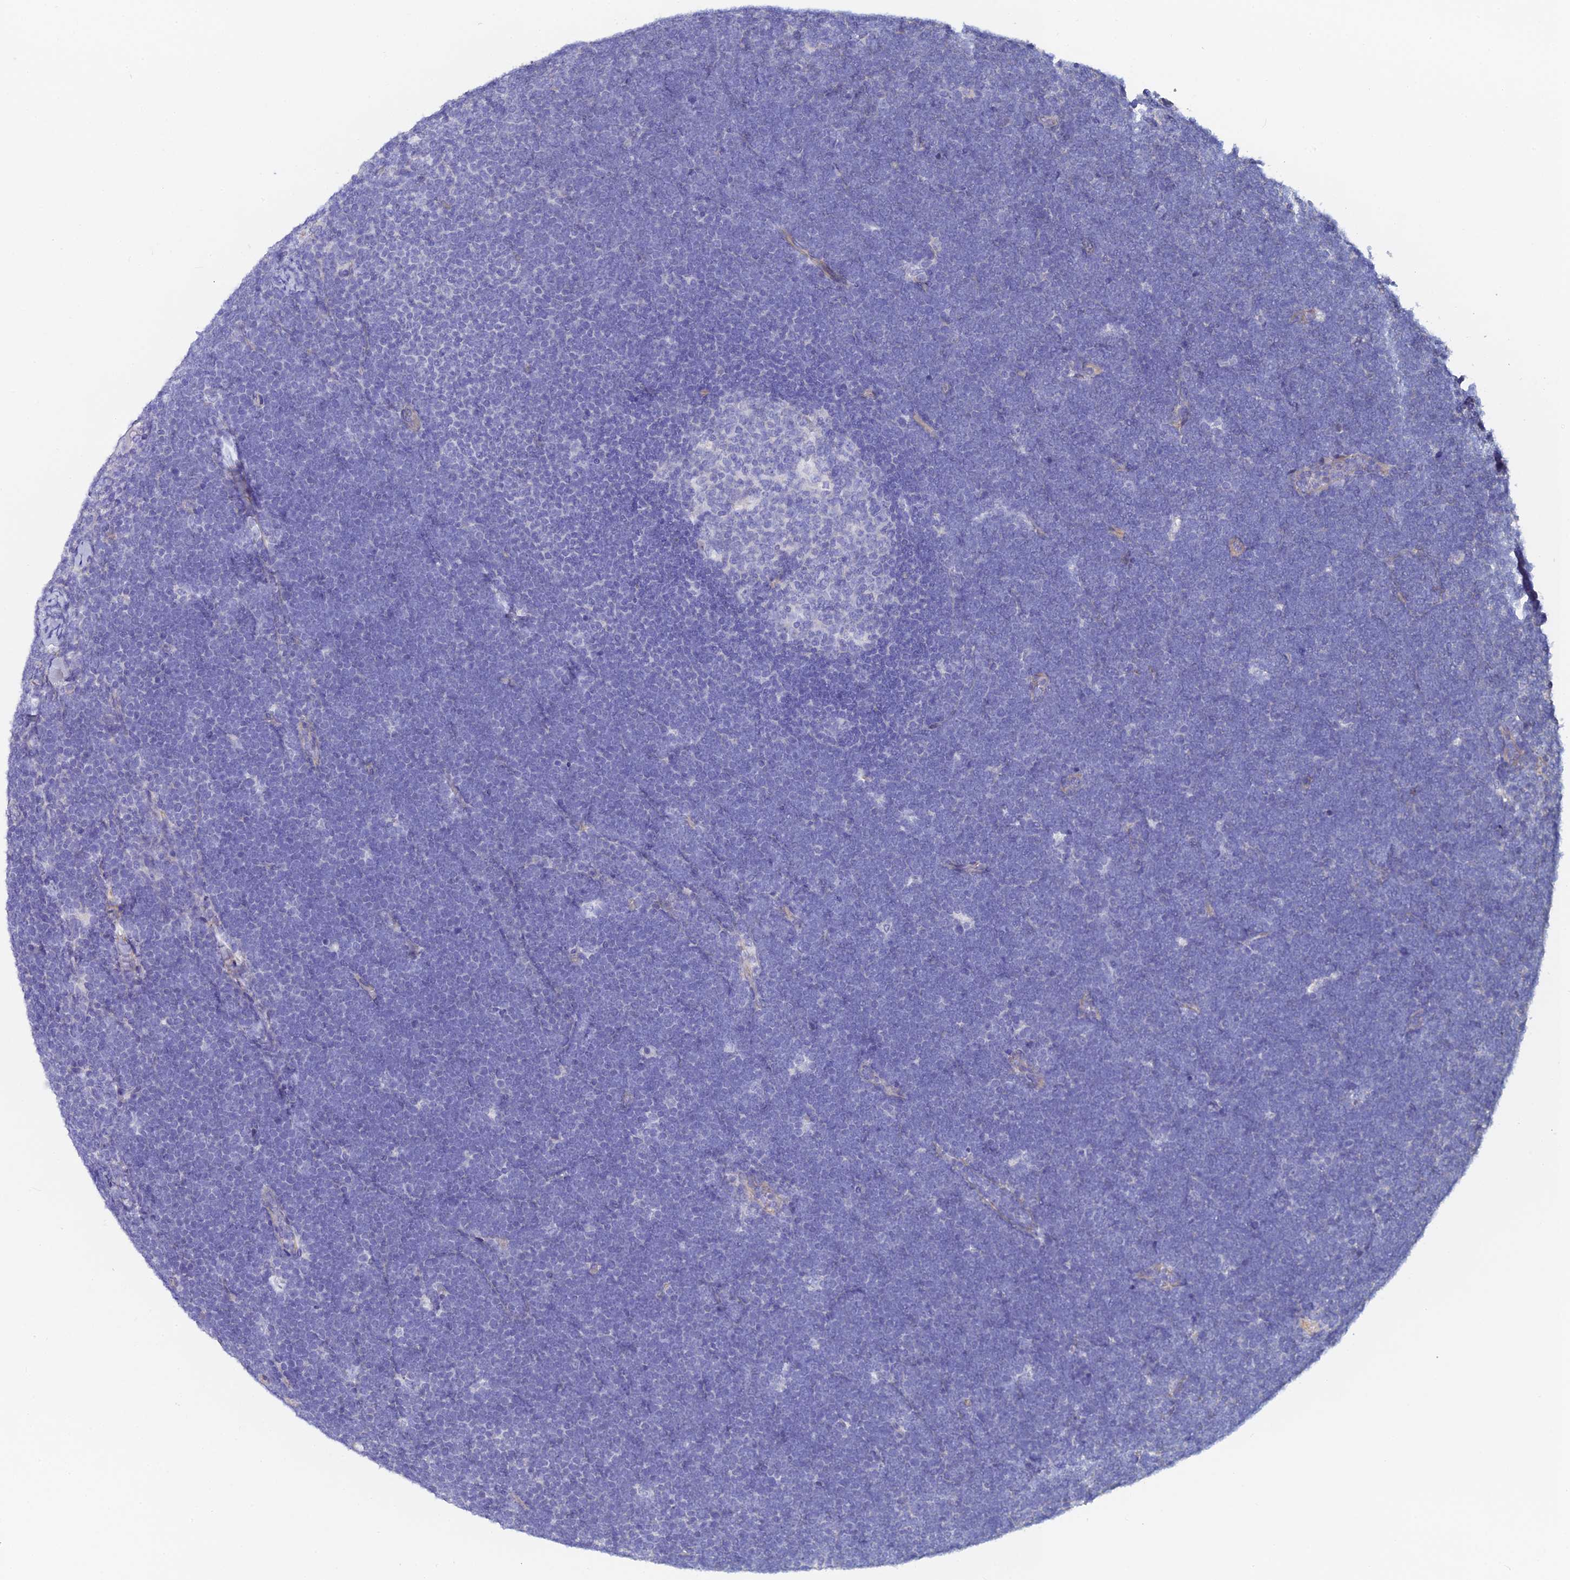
{"staining": {"intensity": "negative", "quantity": "none", "location": "none"}, "tissue": "lymphoma", "cell_type": "Tumor cells", "image_type": "cancer", "snomed": [{"axis": "morphology", "description": "Malignant lymphoma, non-Hodgkin's type, High grade"}, {"axis": "topography", "description": "Lymph node"}], "caption": "This is a image of immunohistochemistry (IHC) staining of lymphoma, which shows no staining in tumor cells.", "gene": "PCDHA5", "patient": {"sex": "male", "age": 13}}